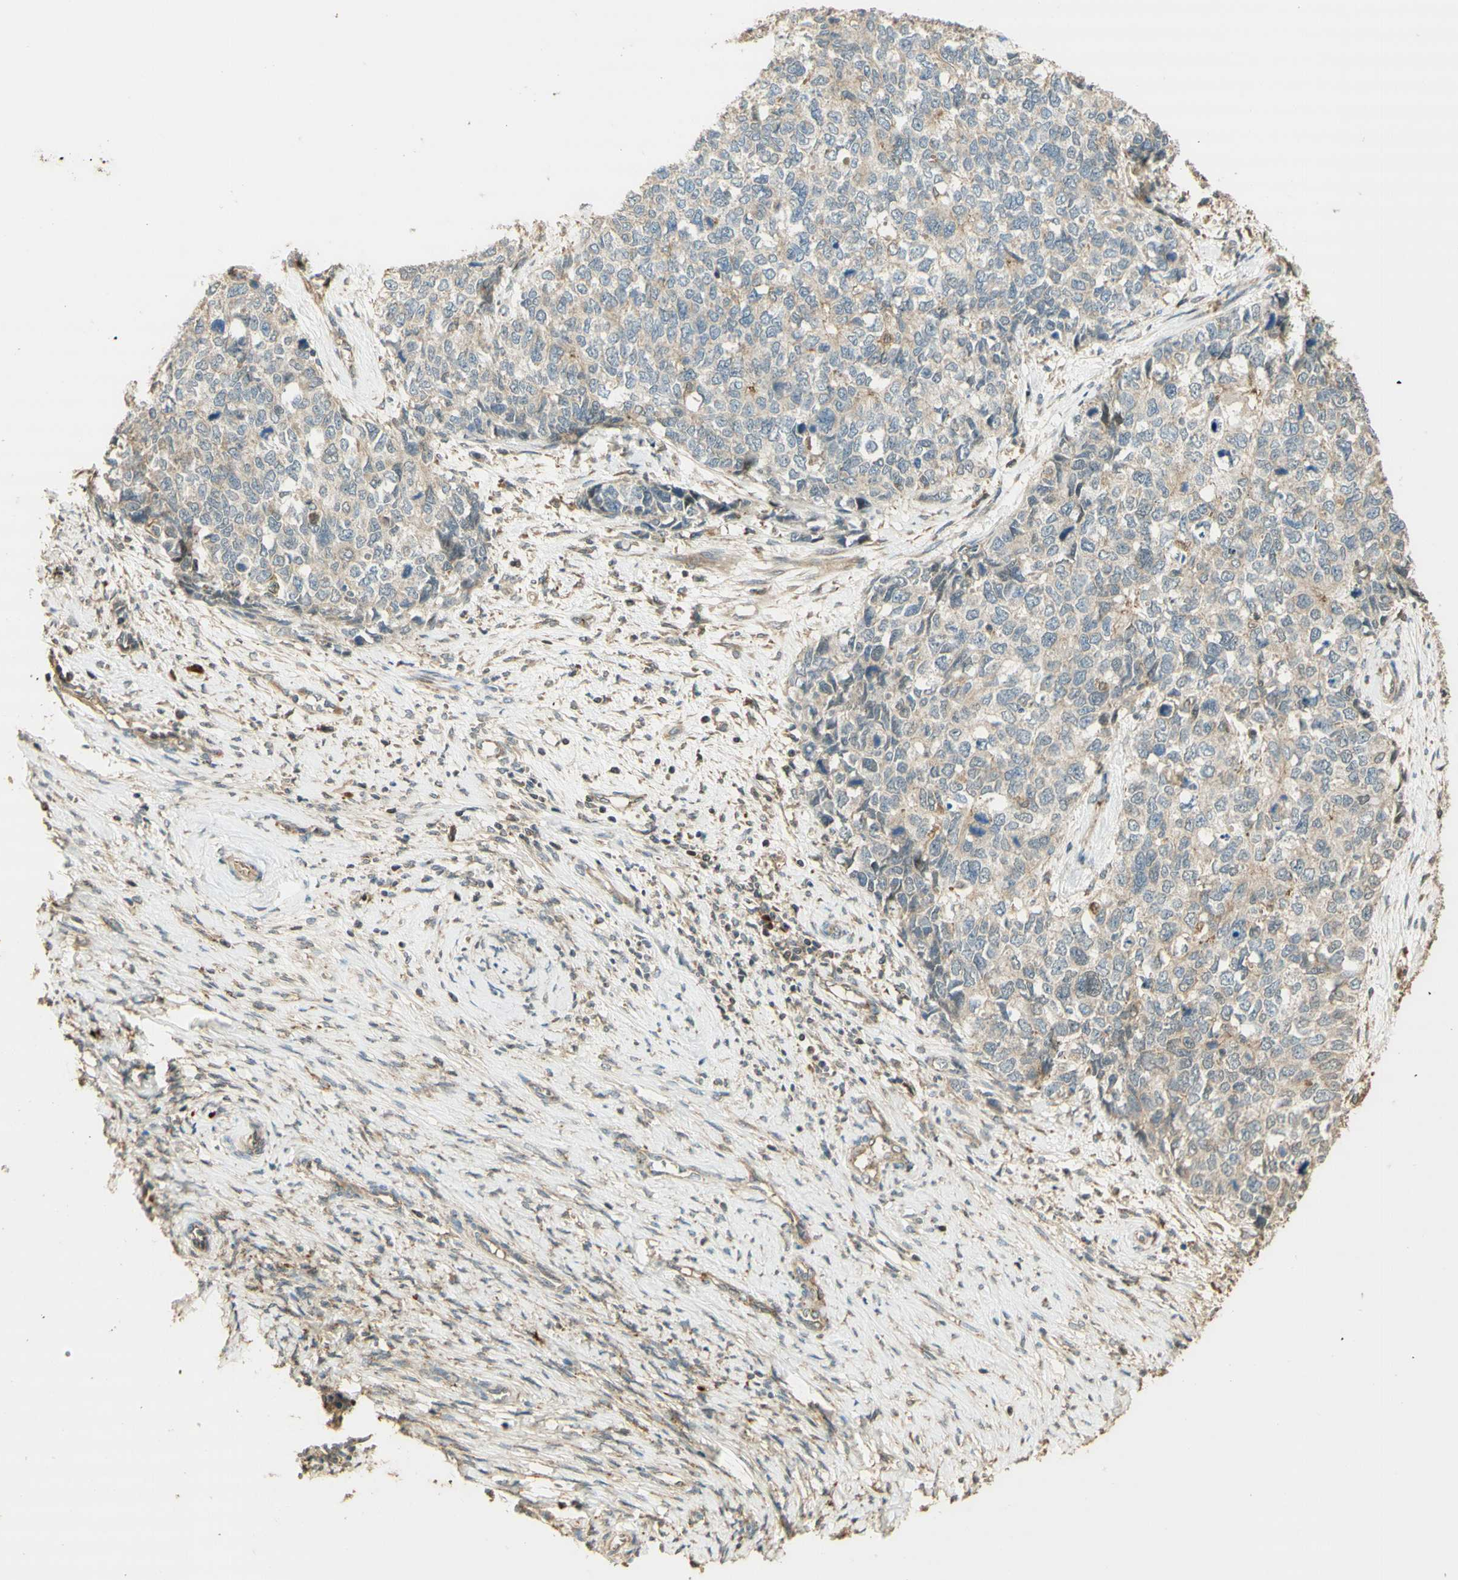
{"staining": {"intensity": "weak", "quantity": "25%-75%", "location": "cytoplasmic/membranous"}, "tissue": "cervical cancer", "cell_type": "Tumor cells", "image_type": "cancer", "snomed": [{"axis": "morphology", "description": "Squamous cell carcinoma, NOS"}, {"axis": "topography", "description": "Cervix"}], "caption": "Immunohistochemistry (IHC) micrograph of neoplastic tissue: human cervical cancer stained using immunohistochemistry (IHC) displays low levels of weak protein expression localized specifically in the cytoplasmic/membranous of tumor cells, appearing as a cytoplasmic/membranous brown color.", "gene": "AGER", "patient": {"sex": "female", "age": 63}}